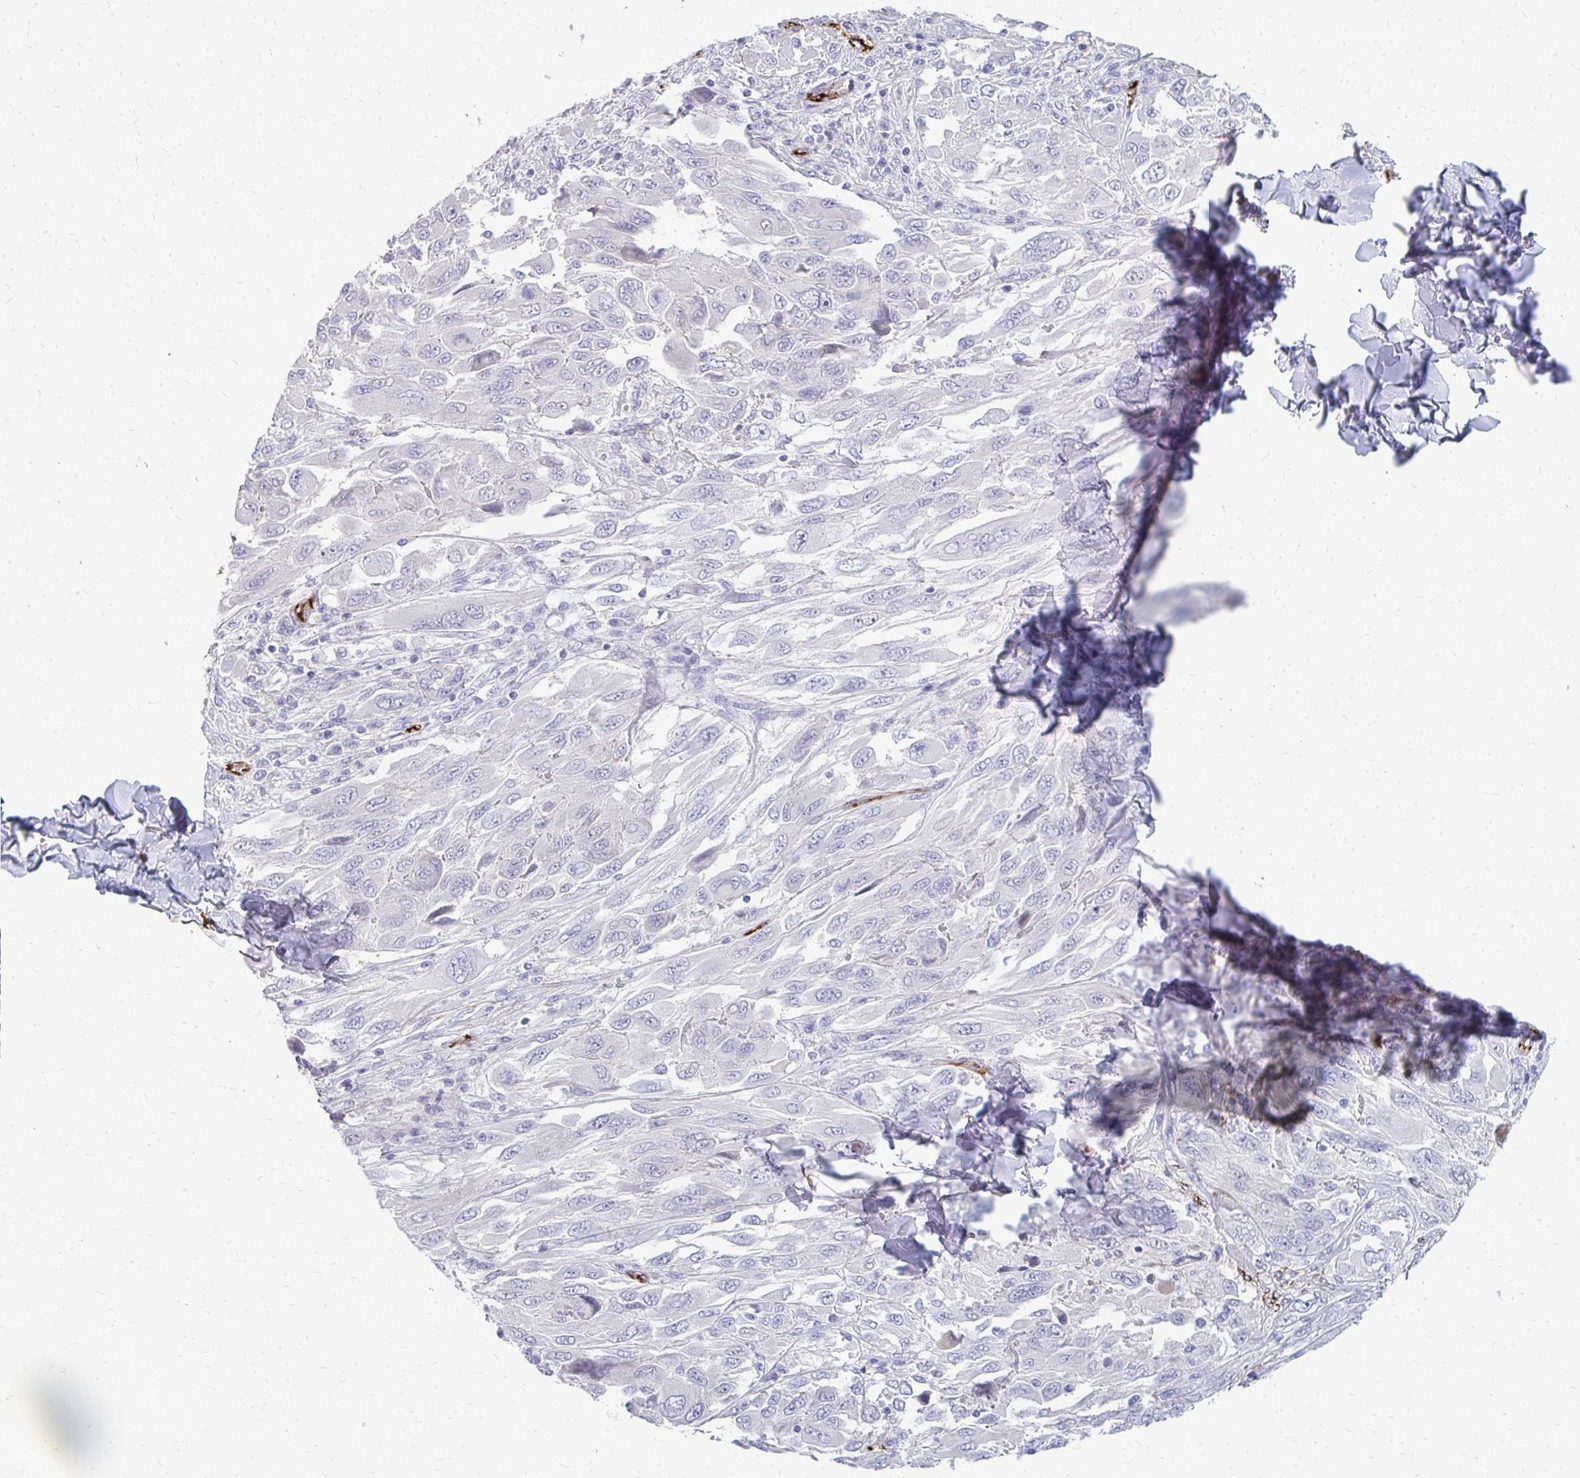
{"staining": {"intensity": "negative", "quantity": "none", "location": "none"}, "tissue": "melanoma", "cell_type": "Tumor cells", "image_type": "cancer", "snomed": [{"axis": "morphology", "description": "Malignant melanoma, NOS"}, {"axis": "topography", "description": "Skin"}], "caption": "There is no significant positivity in tumor cells of malignant melanoma.", "gene": "ADIPOQ", "patient": {"sex": "female", "age": 91}}